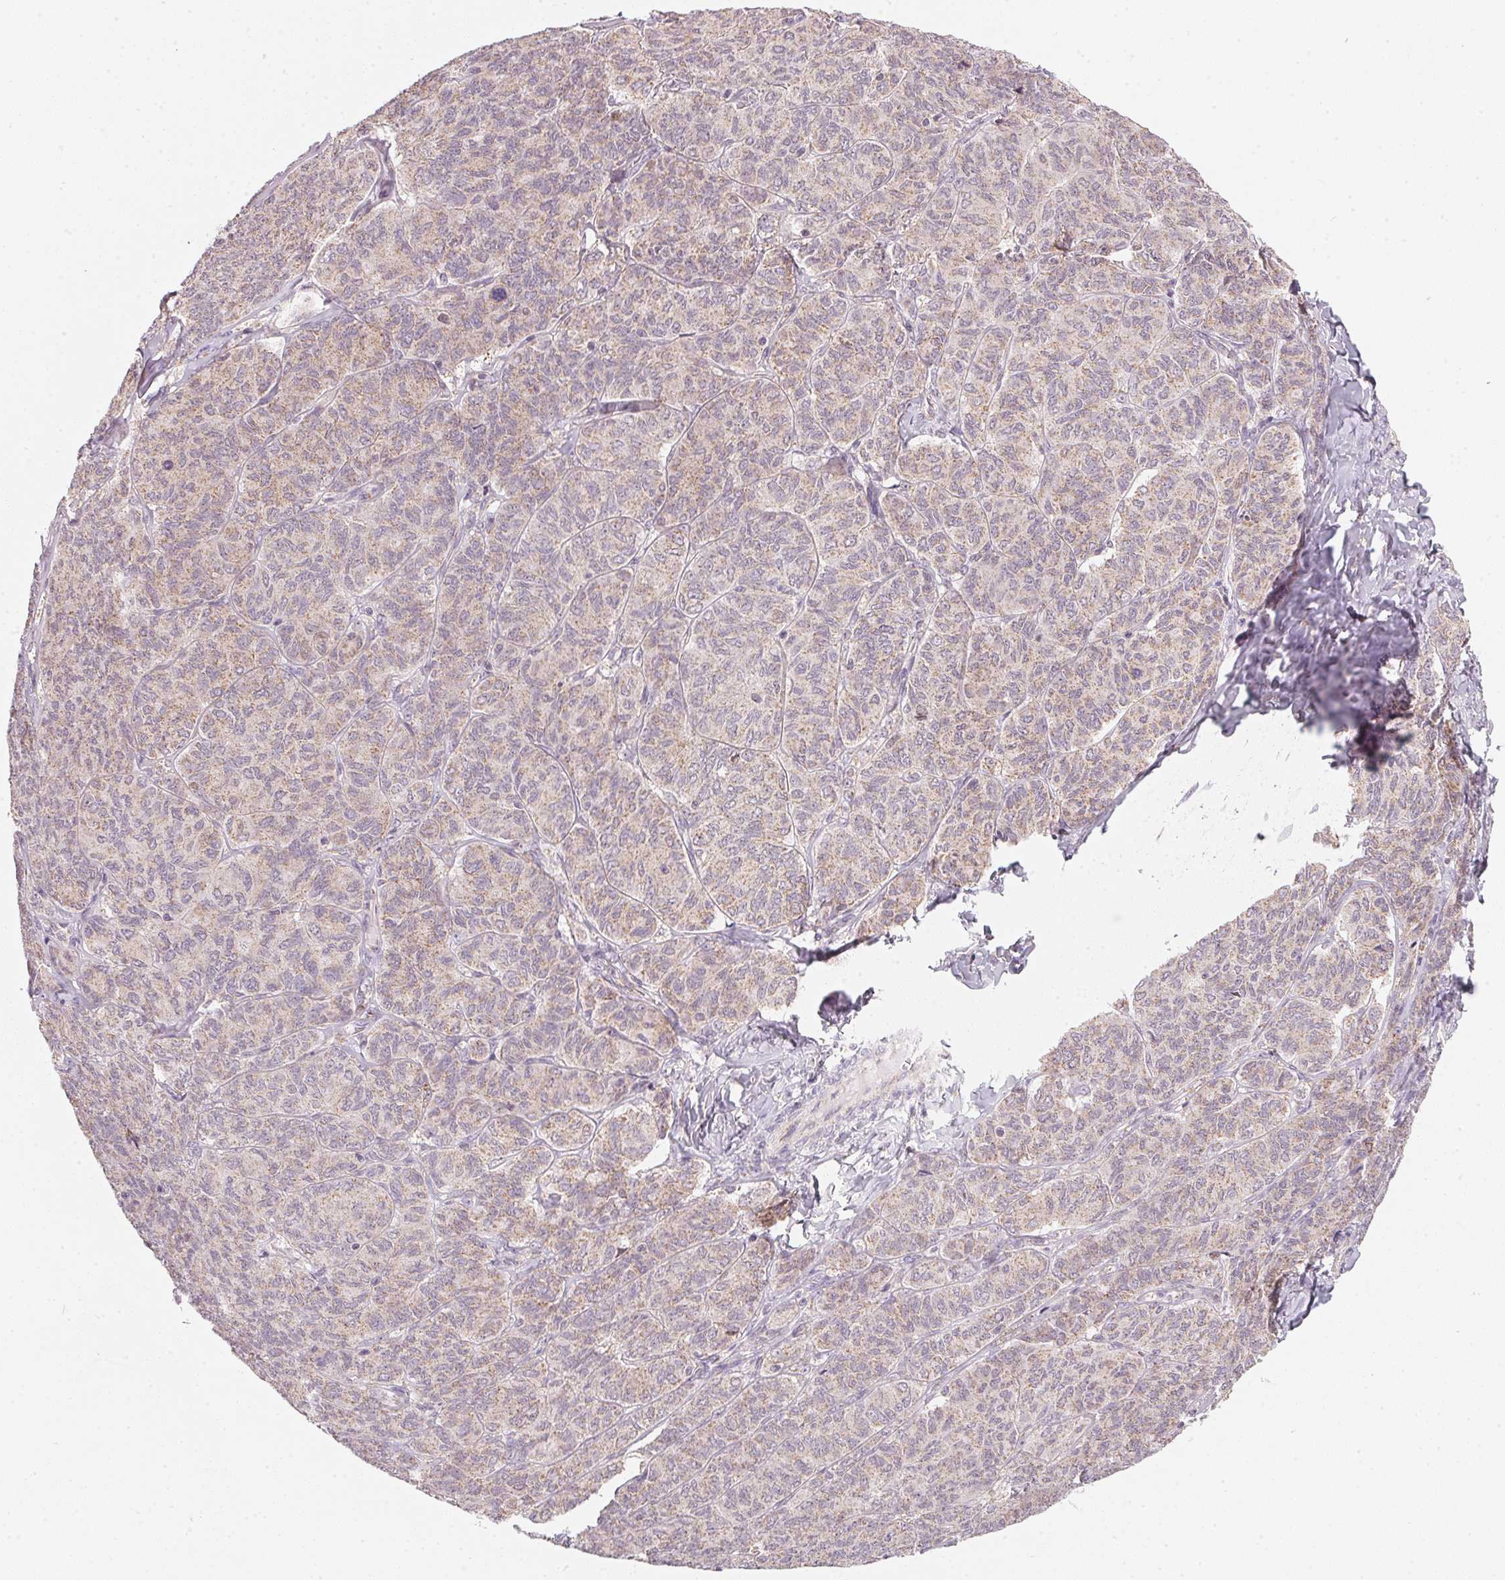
{"staining": {"intensity": "weak", "quantity": ">75%", "location": "cytoplasmic/membranous"}, "tissue": "ovarian cancer", "cell_type": "Tumor cells", "image_type": "cancer", "snomed": [{"axis": "morphology", "description": "Carcinoma, endometroid"}, {"axis": "topography", "description": "Ovary"}], "caption": "Brown immunohistochemical staining in human ovarian cancer reveals weak cytoplasmic/membranous positivity in about >75% of tumor cells.", "gene": "COQ7", "patient": {"sex": "female", "age": 80}}